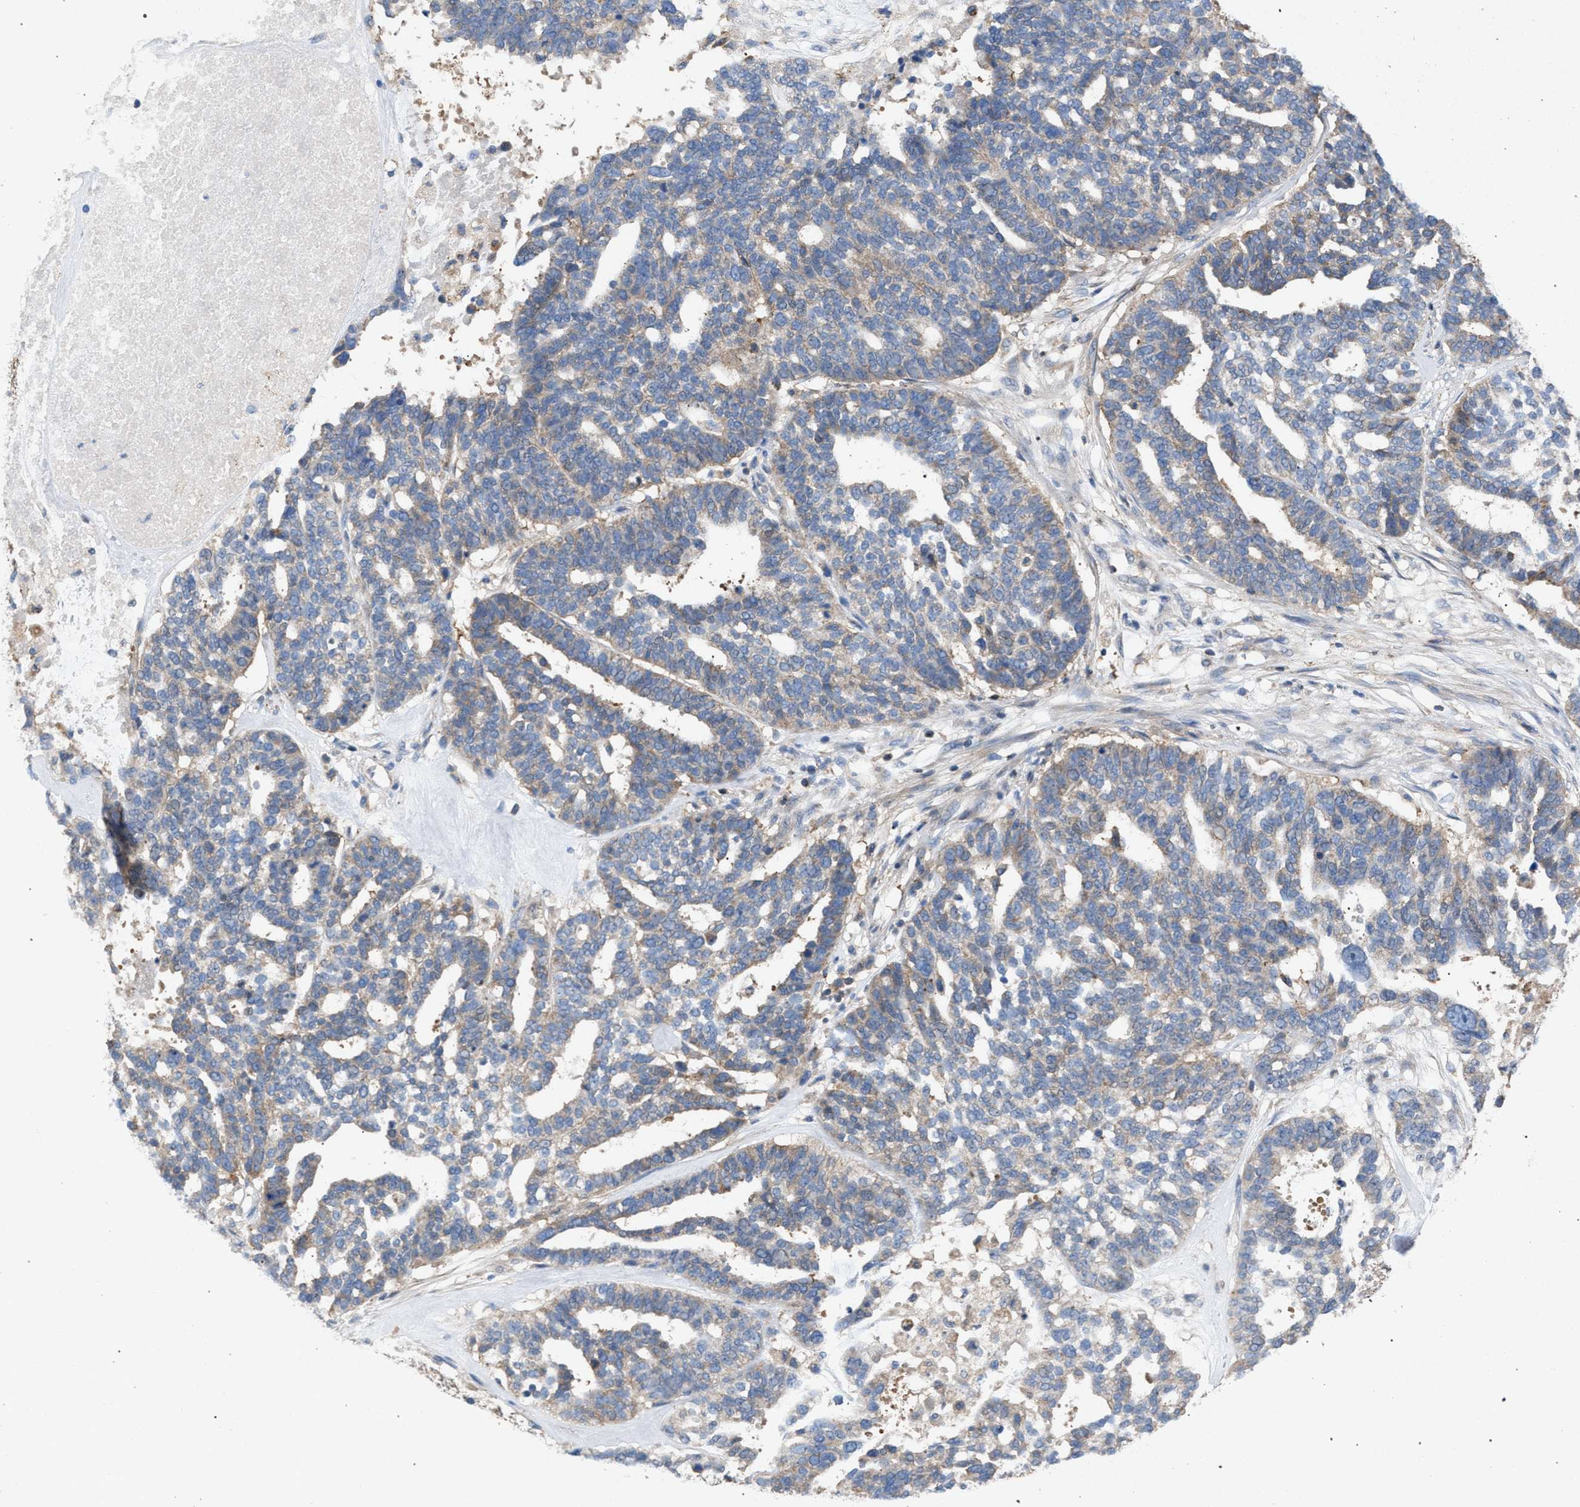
{"staining": {"intensity": "weak", "quantity": "25%-75%", "location": "cytoplasmic/membranous"}, "tissue": "ovarian cancer", "cell_type": "Tumor cells", "image_type": "cancer", "snomed": [{"axis": "morphology", "description": "Cystadenocarcinoma, serous, NOS"}, {"axis": "topography", "description": "Ovary"}], "caption": "IHC of serous cystadenocarcinoma (ovarian) exhibits low levels of weak cytoplasmic/membranous staining in about 25%-75% of tumor cells. (Brightfield microscopy of DAB IHC at high magnification).", "gene": "VPS13A", "patient": {"sex": "female", "age": 59}}